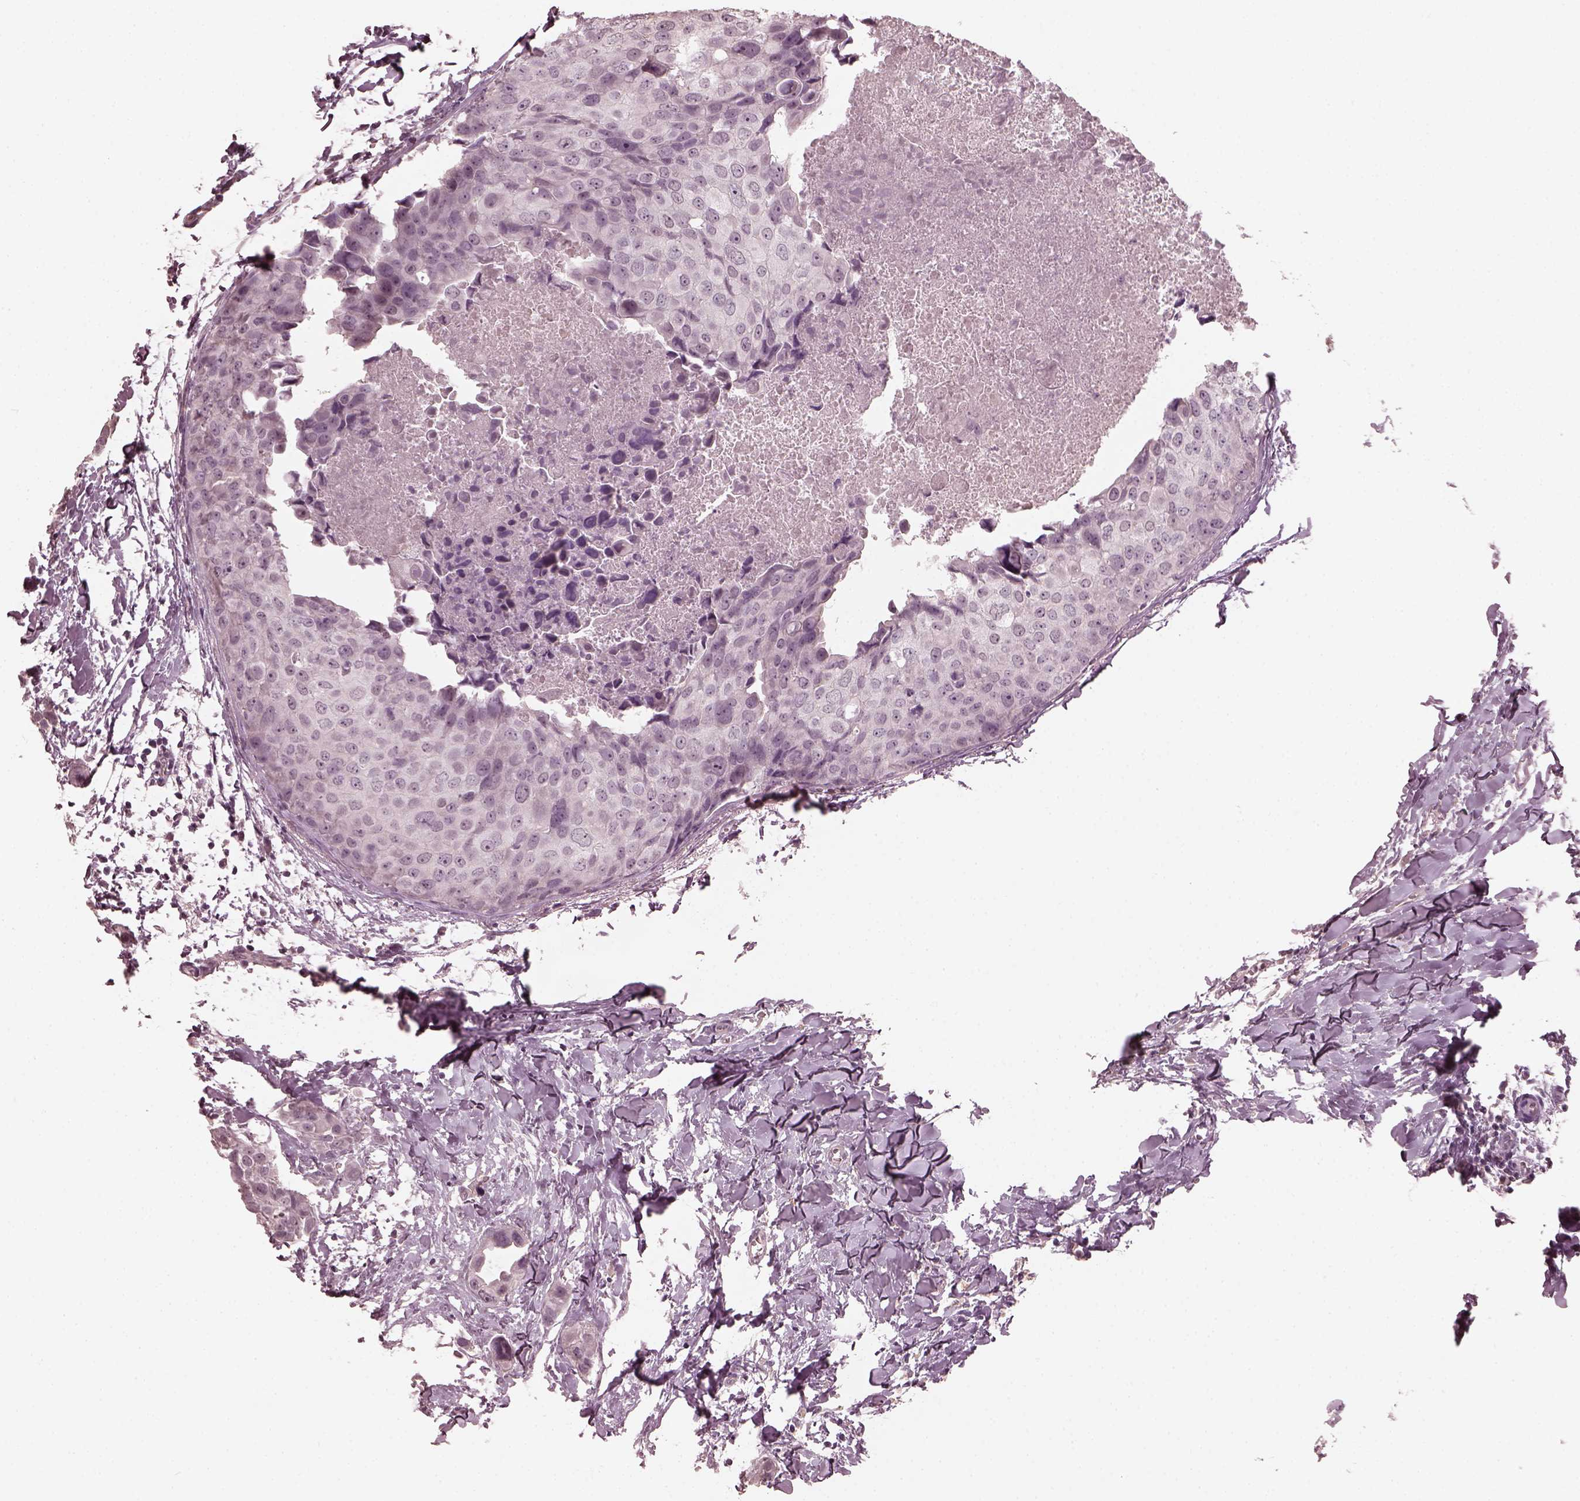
{"staining": {"intensity": "negative", "quantity": "none", "location": "none"}, "tissue": "breast cancer", "cell_type": "Tumor cells", "image_type": "cancer", "snomed": [{"axis": "morphology", "description": "Duct carcinoma"}, {"axis": "topography", "description": "Breast"}], "caption": "Immunohistochemistry micrograph of human breast intraductal carcinoma stained for a protein (brown), which shows no expression in tumor cells.", "gene": "OPTC", "patient": {"sex": "female", "age": 38}}